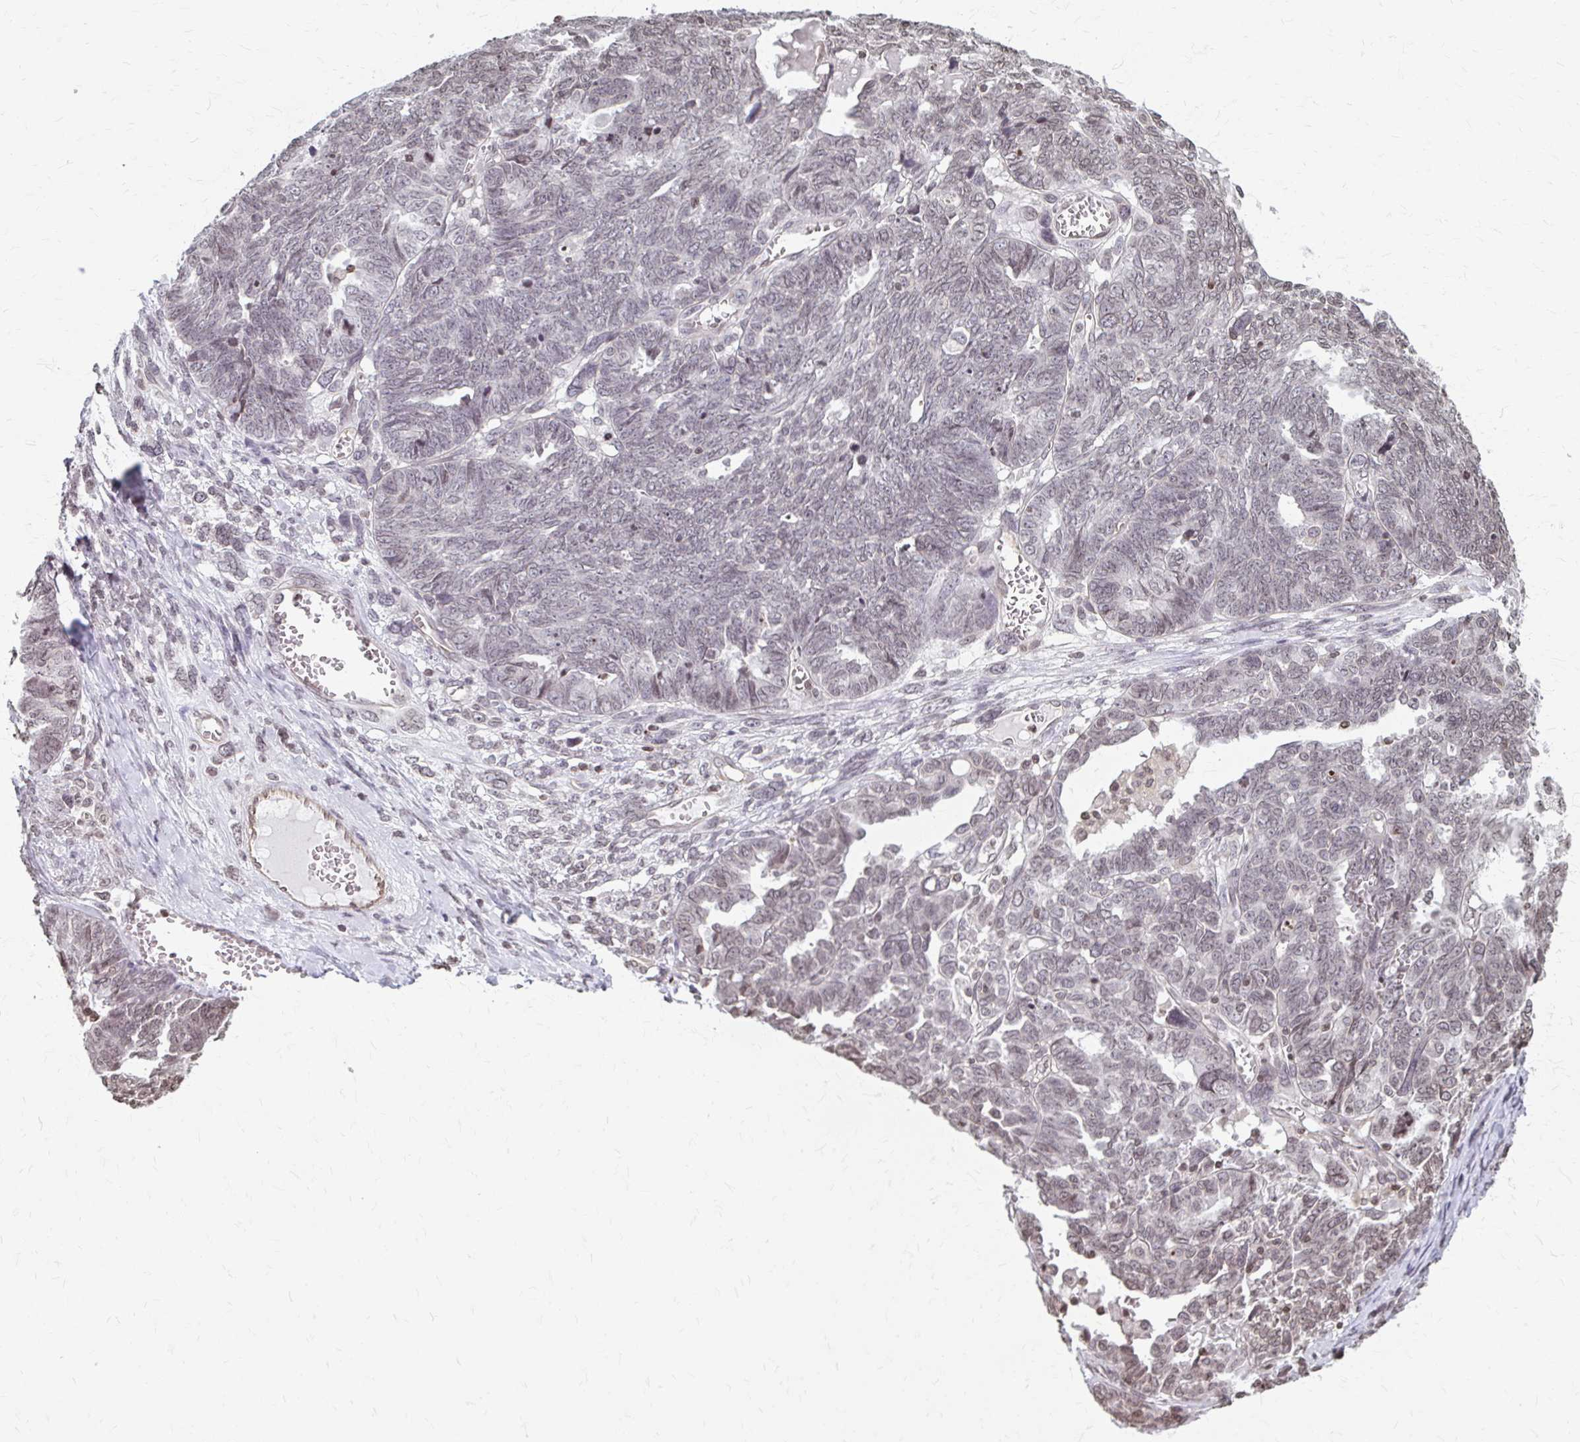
{"staining": {"intensity": "weak", "quantity": "<25%", "location": "nuclear"}, "tissue": "ovarian cancer", "cell_type": "Tumor cells", "image_type": "cancer", "snomed": [{"axis": "morphology", "description": "Cystadenocarcinoma, serous, NOS"}, {"axis": "topography", "description": "Ovary"}], "caption": "IHC of ovarian cancer (serous cystadenocarcinoma) exhibits no positivity in tumor cells.", "gene": "ORC3", "patient": {"sex": "female", "age": 79}}